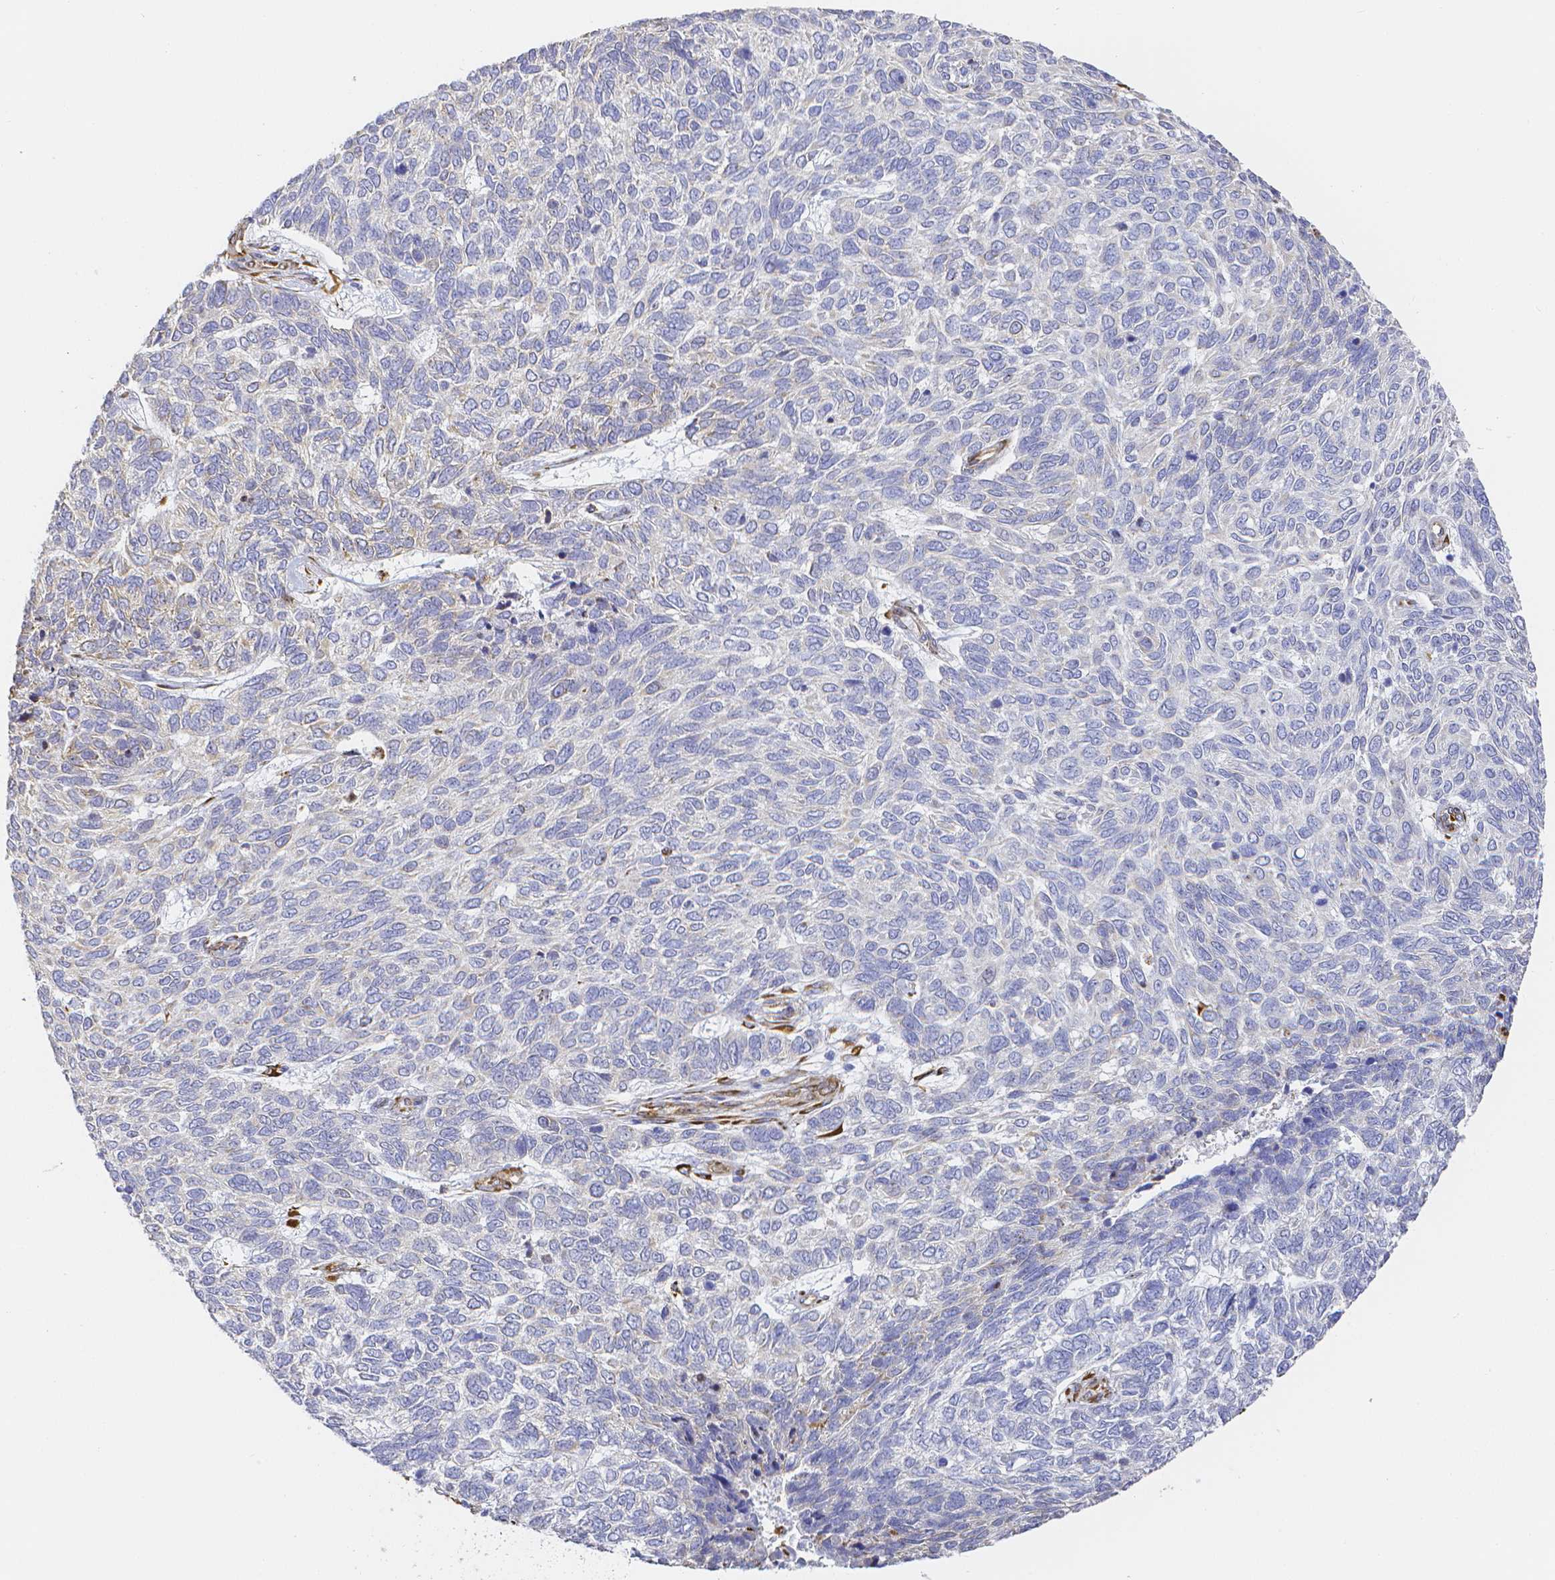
{"staining": {"intensity": "negative", "quantity": "none", "location": "none"}, "tissue": "skin cancer", "cell_type": "Tumor cells", "image_type": "cancer", "snomed": [{"axis": "morphology", "description": "Basal cell carcinoma"}, {"axis": "topography", "description": "Skin"}], "caption": "High power microscopy image of an immunohistochemistry (IHC) image of skin cancer (basal cell carcinoma), revealing no significant staining in tumor cells.", "gene": "SMURF1", "patient": {"sex": "female", "age": 65}}